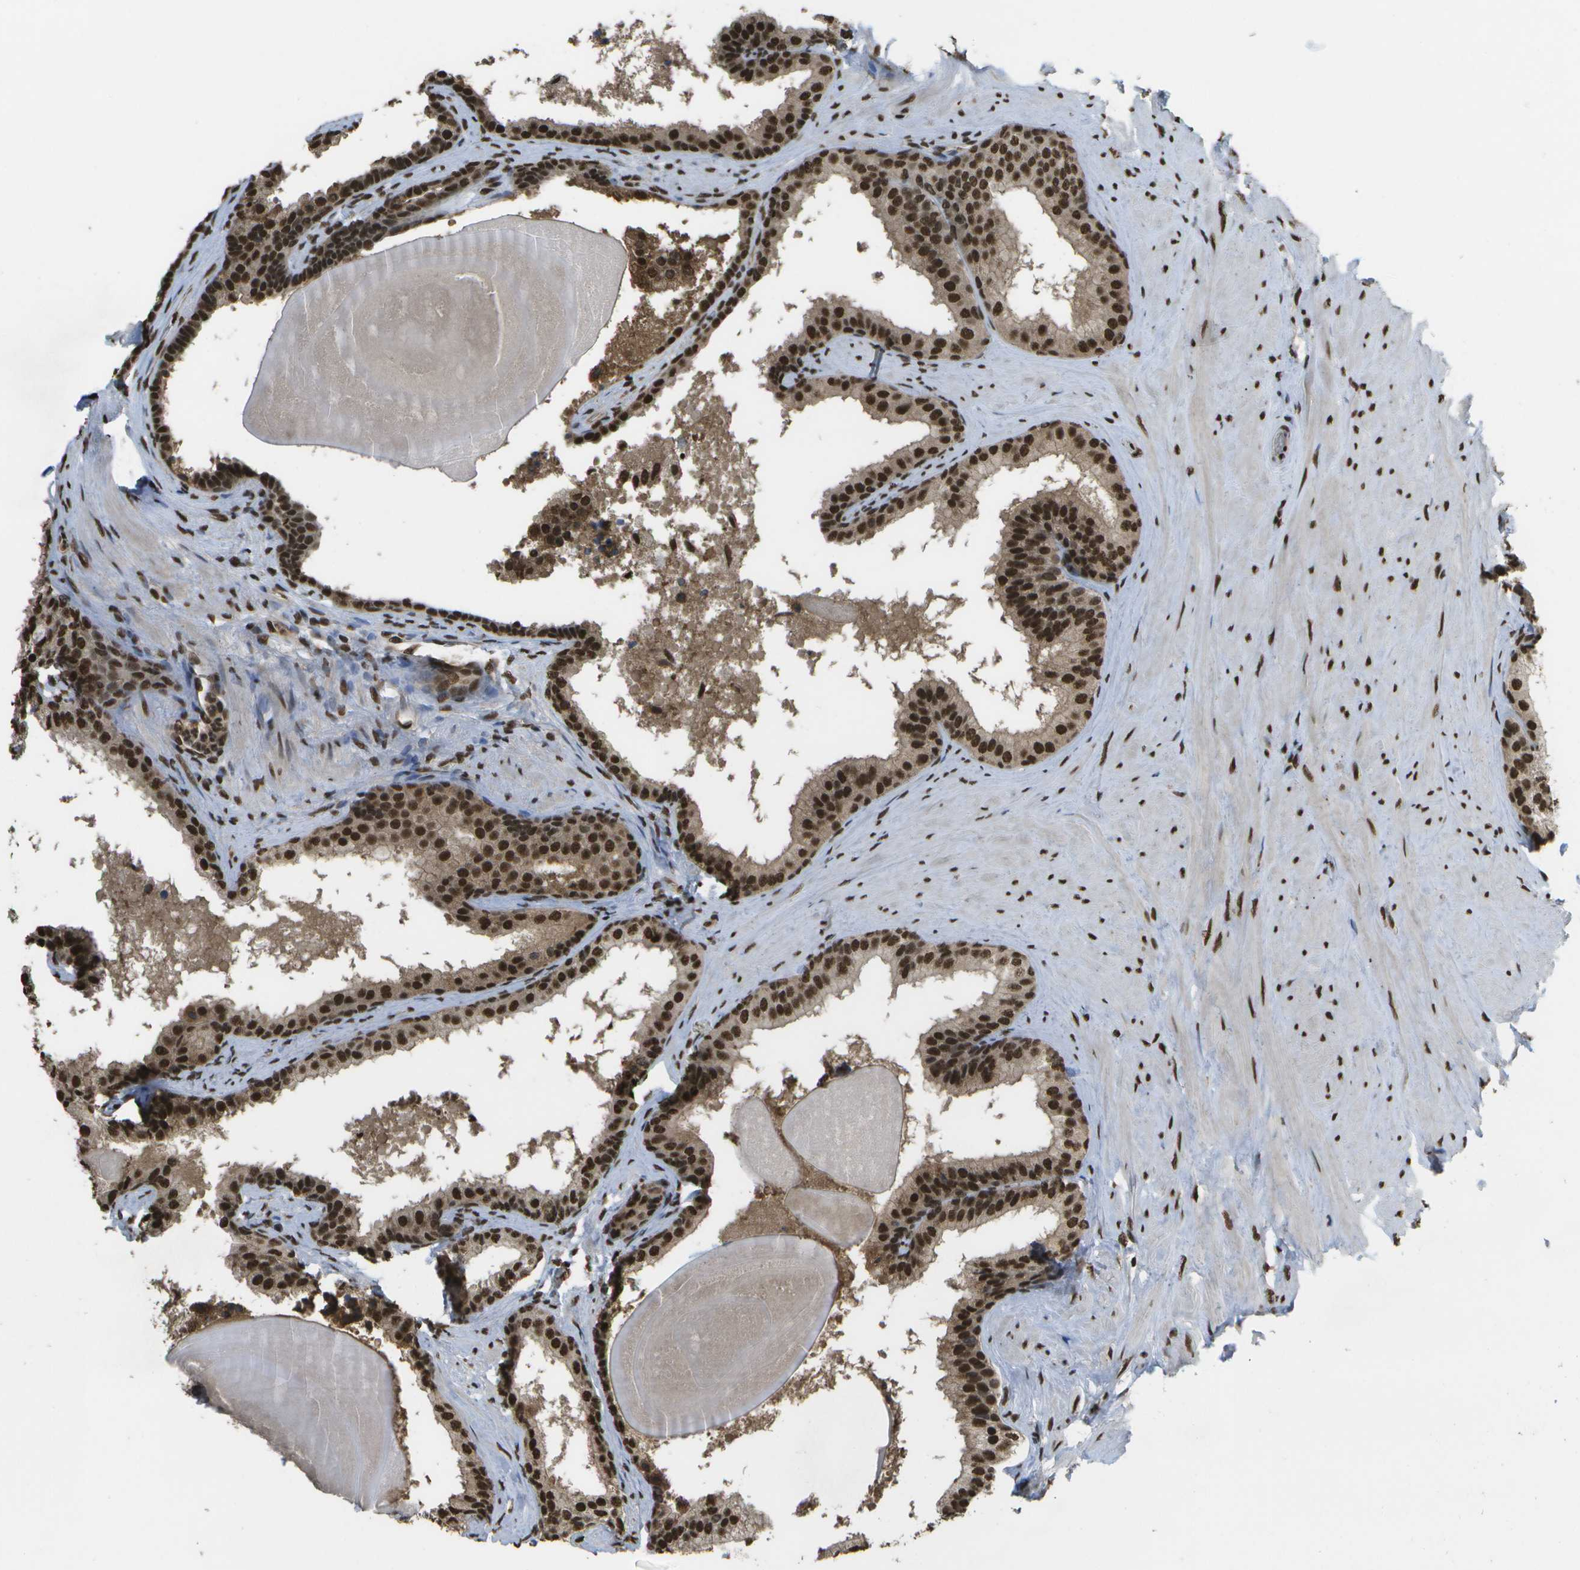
{"staining": {"intensity": "strong", "quantity": ">75%", "location": "cytoplasmic/membranous,nuclear"}, "tissue": "prostate cancer", "cell_type": "Tumor cells", "image_type": "cancer", "snomed": [{"axis": "morphology", "description": "Adenocarcinoma, Low grade"}, {"axis": "topography", "description": "Prostate"}], "caption": "Immunohistochemical staining of prostate low-grade adenocarcinoma displays high levels of strong cytoplasmic/membranous and nuclear expression in about >75% of tumor cells.", "gene": "SPEN", "patient": {"sex": "male", "age": 69}}